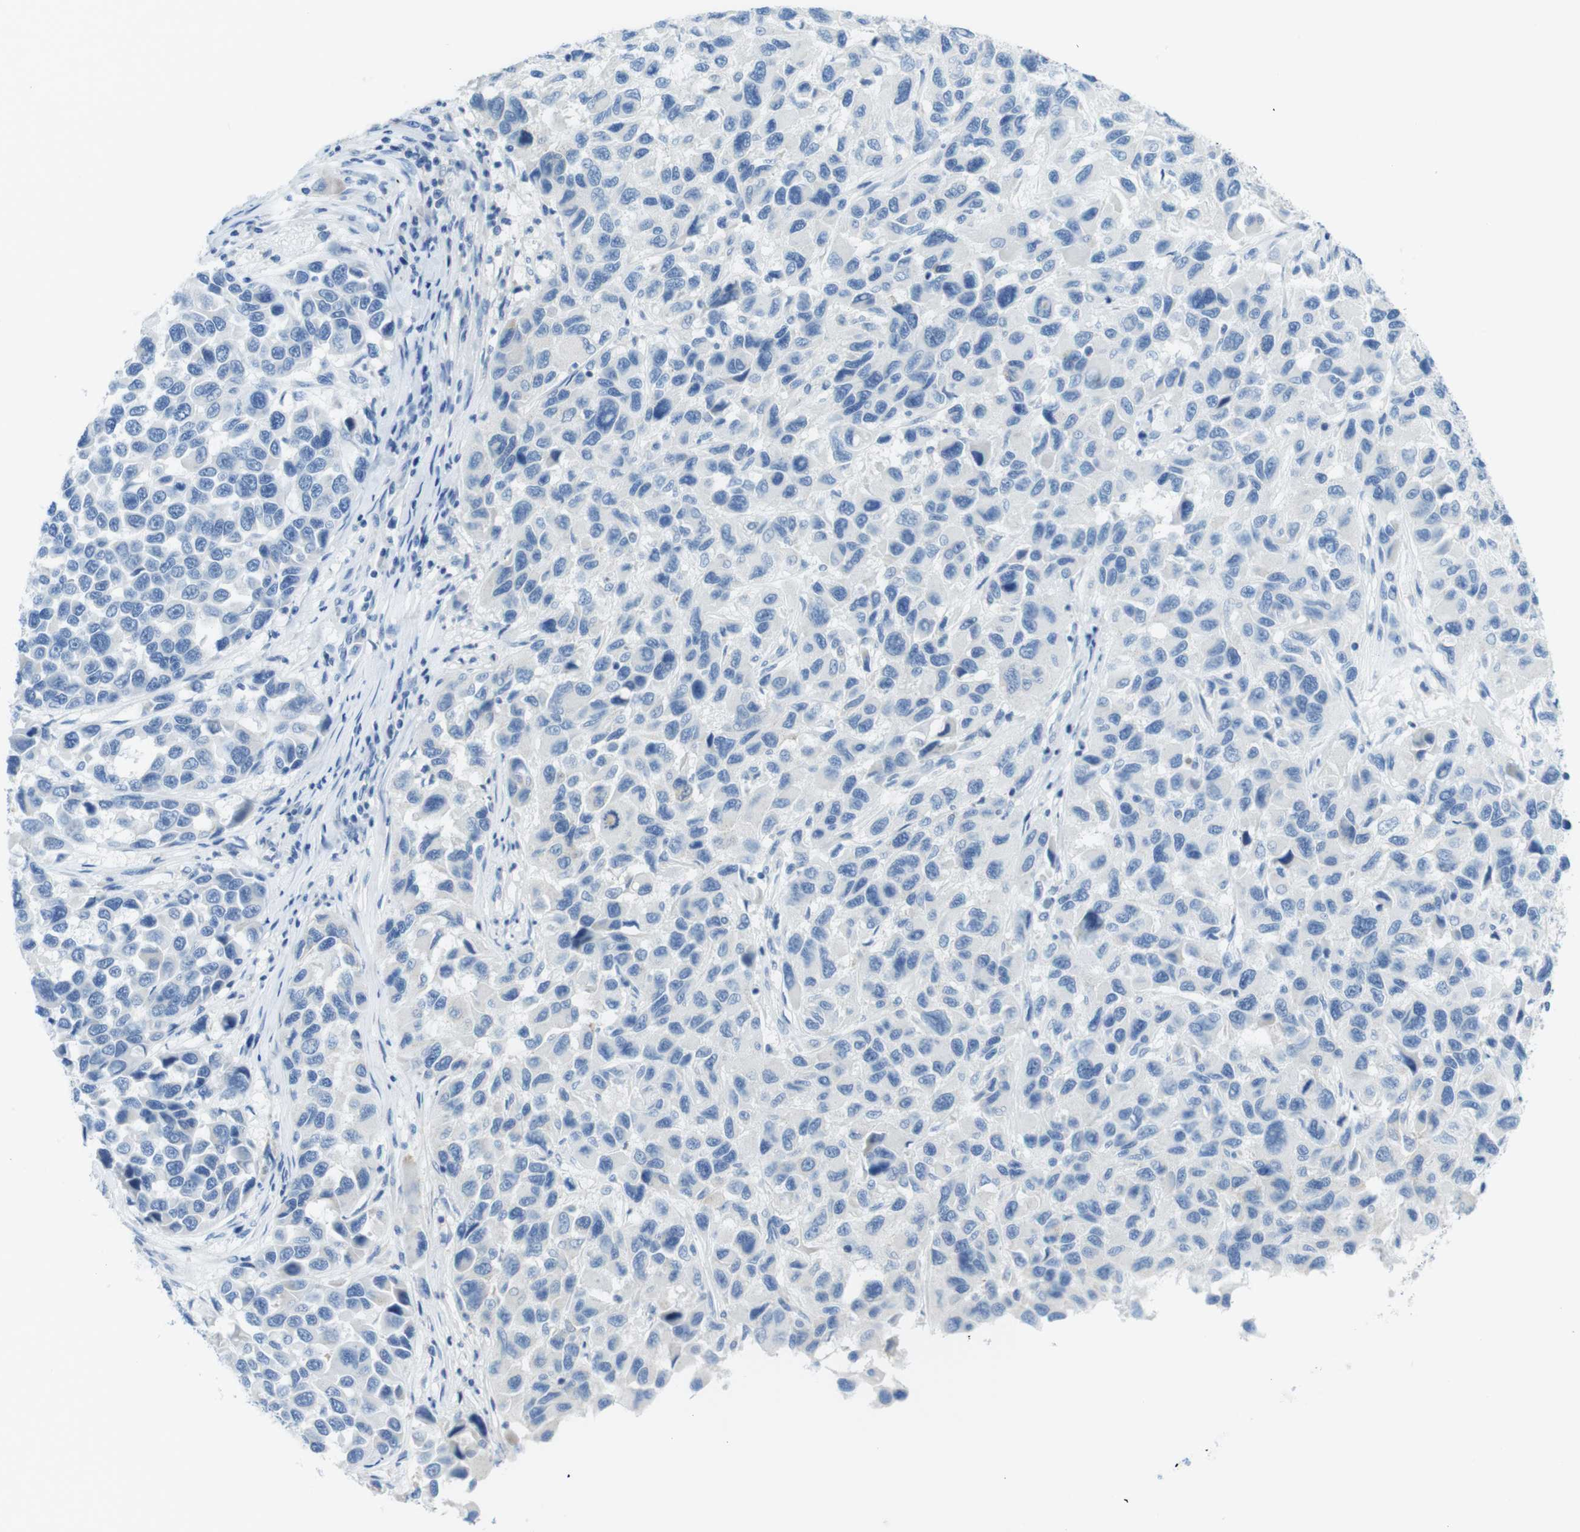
{"staining": {"intensity": "negative", "quantity": "none", "location": "none"}, "tissue": "melanoma", "cell_type": "Tumor cells", "image_type": "cancer", "snomed": [{"axis": "morphology", "description": "Malignant melanoma, NOS"}, {"axis": "topography", "description": "Skin"}], "caption": "Immunohistochemical staining of human melanoma demonstrates no significant staining in tumor cells.", "gene": "ASIC5", "patient": {"sex": "male", "age": 53}}